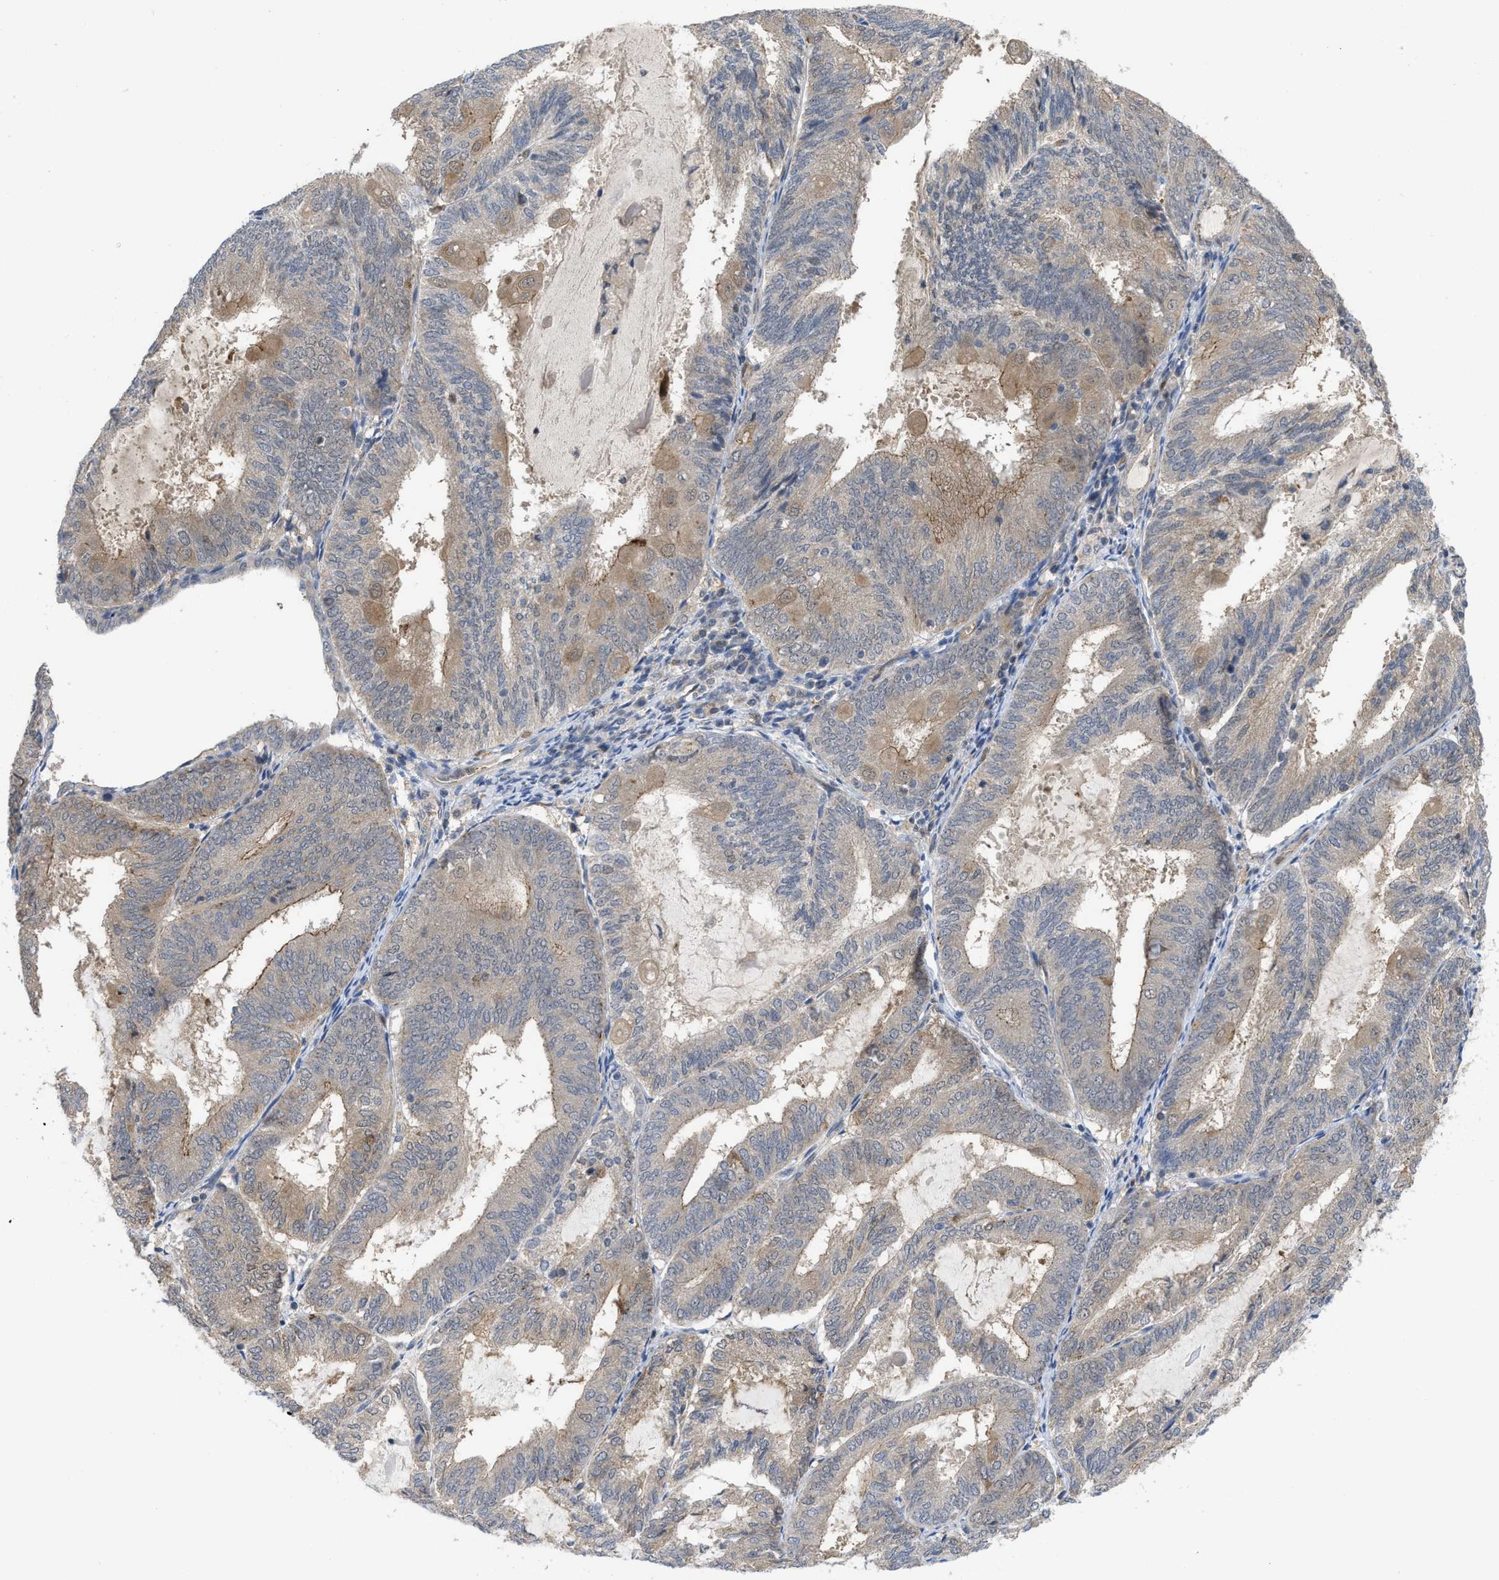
{"staining": {"intensity": "moderate", "quantity": "<25%", "location": "cytoplasmic/membranous"}, "tissue": "endometrial cancer", "cell_type": "Tumor cells", "image_type": "cancer", "snomed": [{"axis": "morphology", "description": "Adenocarcinoma, NOS"}, {"axis": "topography", "description": "Endometrium"}], "caption": "Protein expression analysis of endometrial cancer (adenocarcinoma) exhibits moderate cytoplasmic/membranous staining in about <25% of tumor cells.", "gene": "LDAF1", "patient": {"sex": "female", "age": 81}}